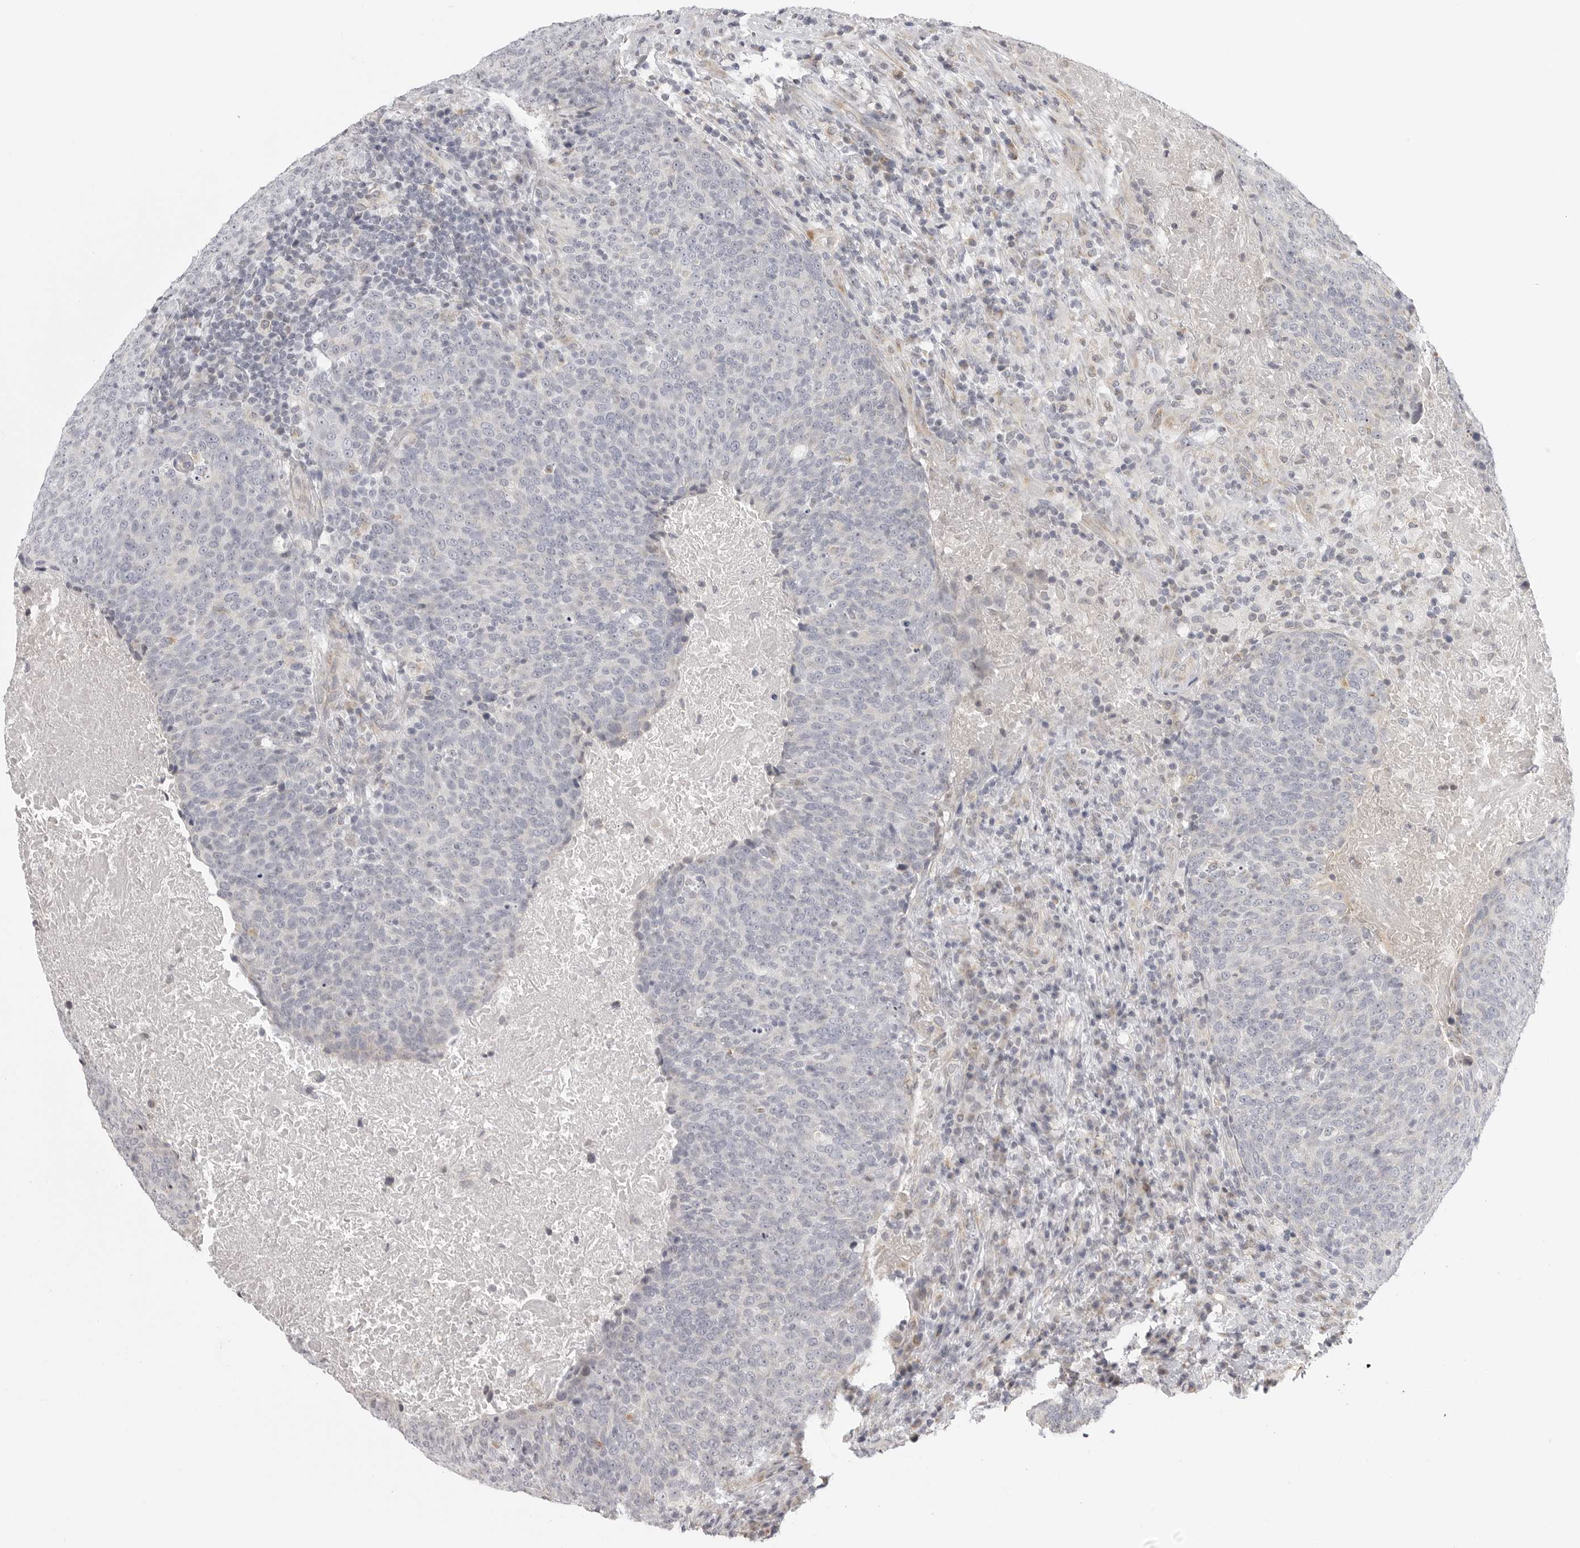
{"staining": {"intensity": "negative", "quantity": "none", "location": "none"}, "tissue": "head and neck cancer", "cell_type": "Tumor cells", "image_type": "cancer", "snomed": [{"axis": "morphology", "description": "Squamous cell carcinoma, NOS"}, {"axis": "morphology", "description": "Squamous cell carcinoma, metastatic, NOS"}, {"axis": "topography", "description": "Lymph node"}, {"axis": "topography", "description": "Head-Neck"}], "caption": "Immunohistochemistry of human metastatic squamous cell carcinoma (head and neck) reveals no positivity in tumor cells.", "gene": "MAP7D1", "patient": {"sex": "male", "age": 62}}